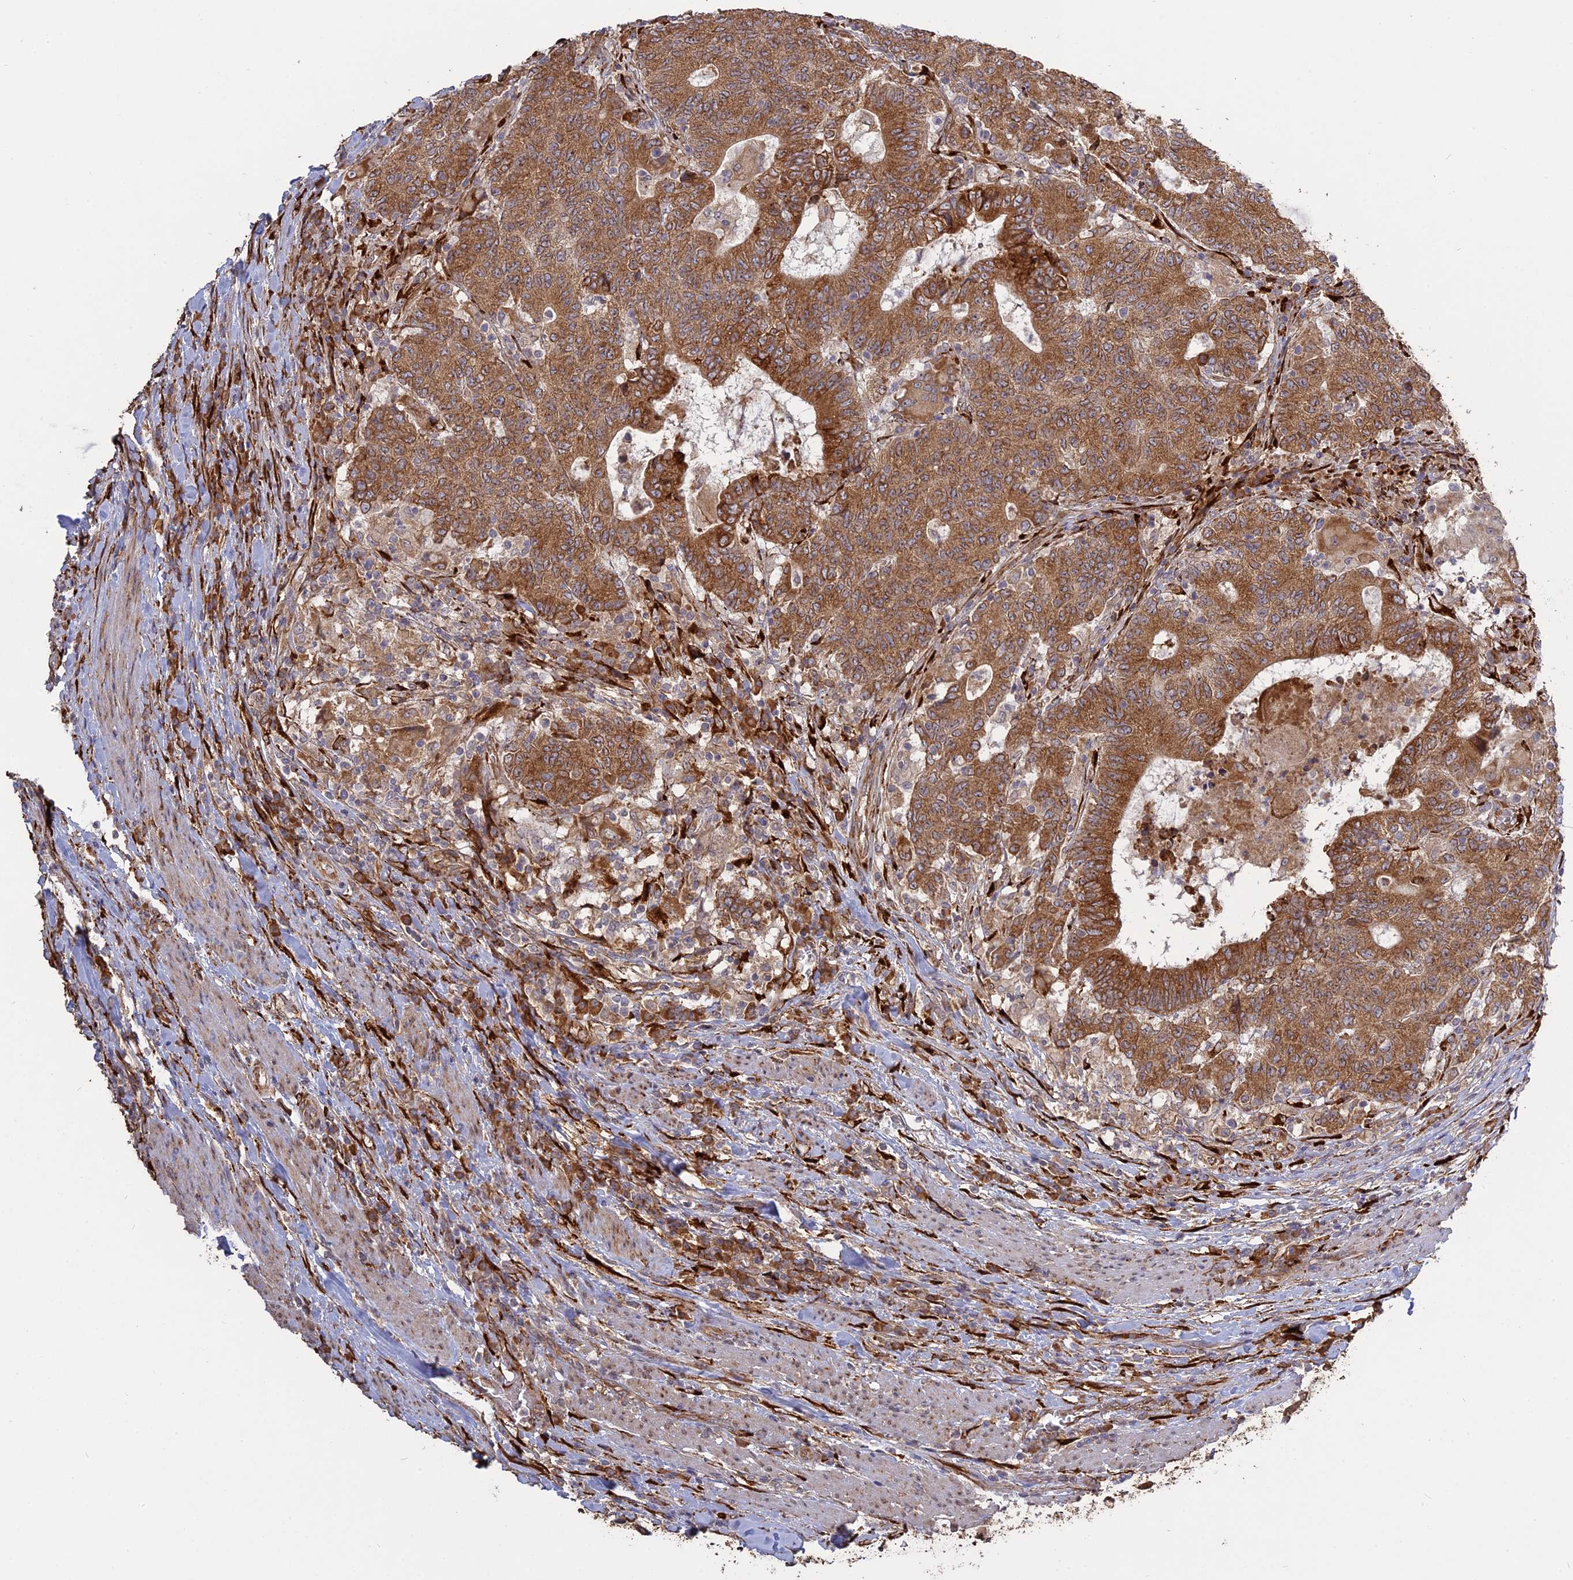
{"staining": {"intensity": "moderate", "quantity": ">75%", "location": "cytoplasmic/membranous"}, "tissue": "colorectal cancer", "cell_type": "Tumor cells", "image_type": "cancer", "snomed": [{"axis": "morphology", "description": "Adenocarcinoma, NOS"}, {"axis": "topography", "description": "Colon"}], "caption": "Protein expression analysis of human colorectal cancer (adenocarcinoma) reveals moderate cytoplasmic/membranous positivity in about >75% of tumor cells. The staining was performed using DAB to visualize the protein expression in brown, while the nuclei were stained in blue with hematoxylin (Magnification: 20x).", "gene": "PPIC", "patient": {"sex": "female", "age": 75}}